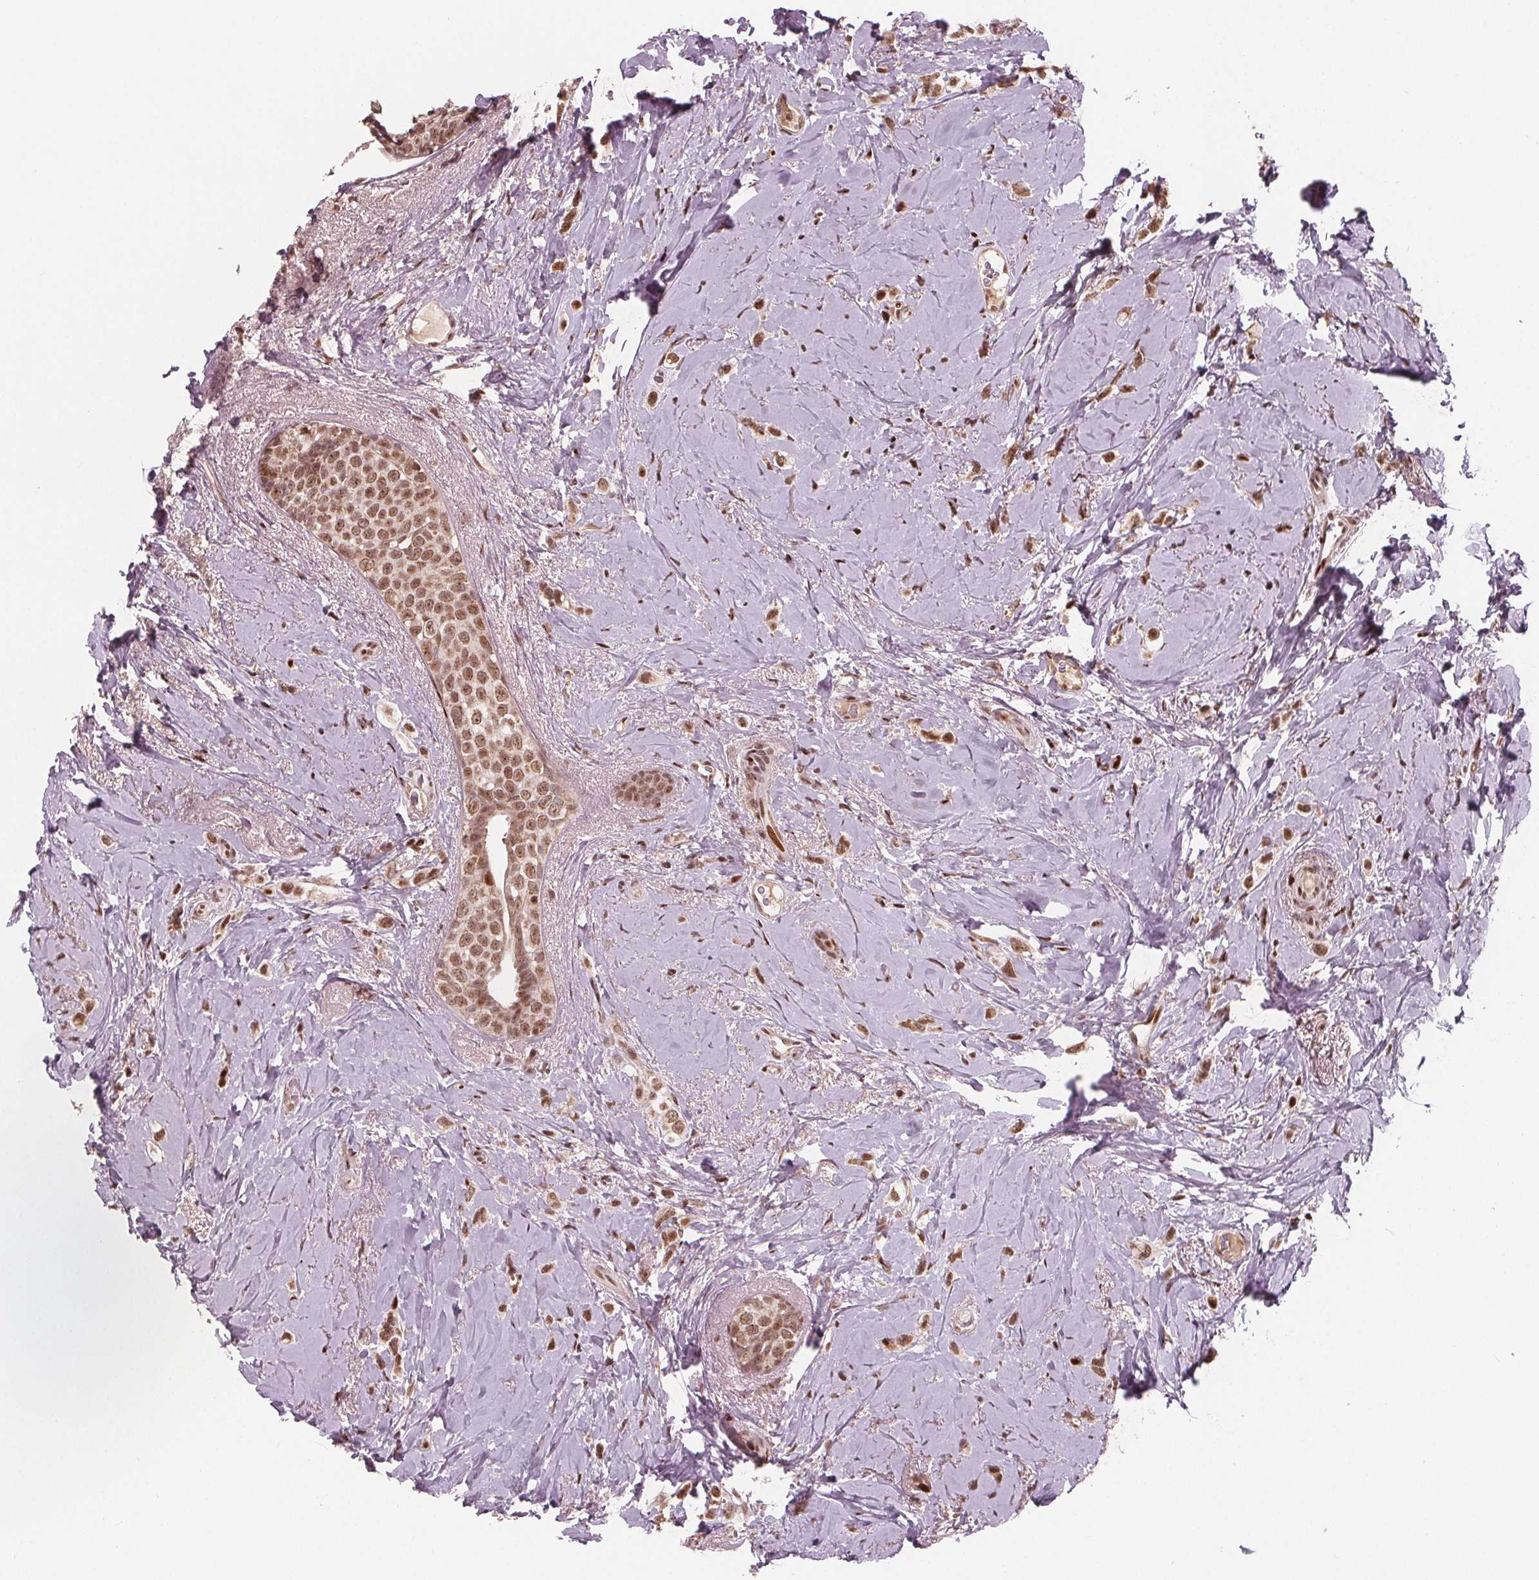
{"staining": {"intensity": "moderate", "quantity": ">75%", "location": "nuclear"}, "tissue": "breast cancer", "cell_type": "Tumor cells", "image_type": "cancer", "snomed": [{"axis": "morphology", "description": "Lobular carcinoma"}, {"axis": "topography", "description": "Breast"}], "caption": "Breast lobular carcinoma stained with a brown dye demonstrates moderate nuclear positive staining in approximately >75% of tumor cells.", "gene": "SNRNP35", "patient": {"sex": "female", "age": 66}}